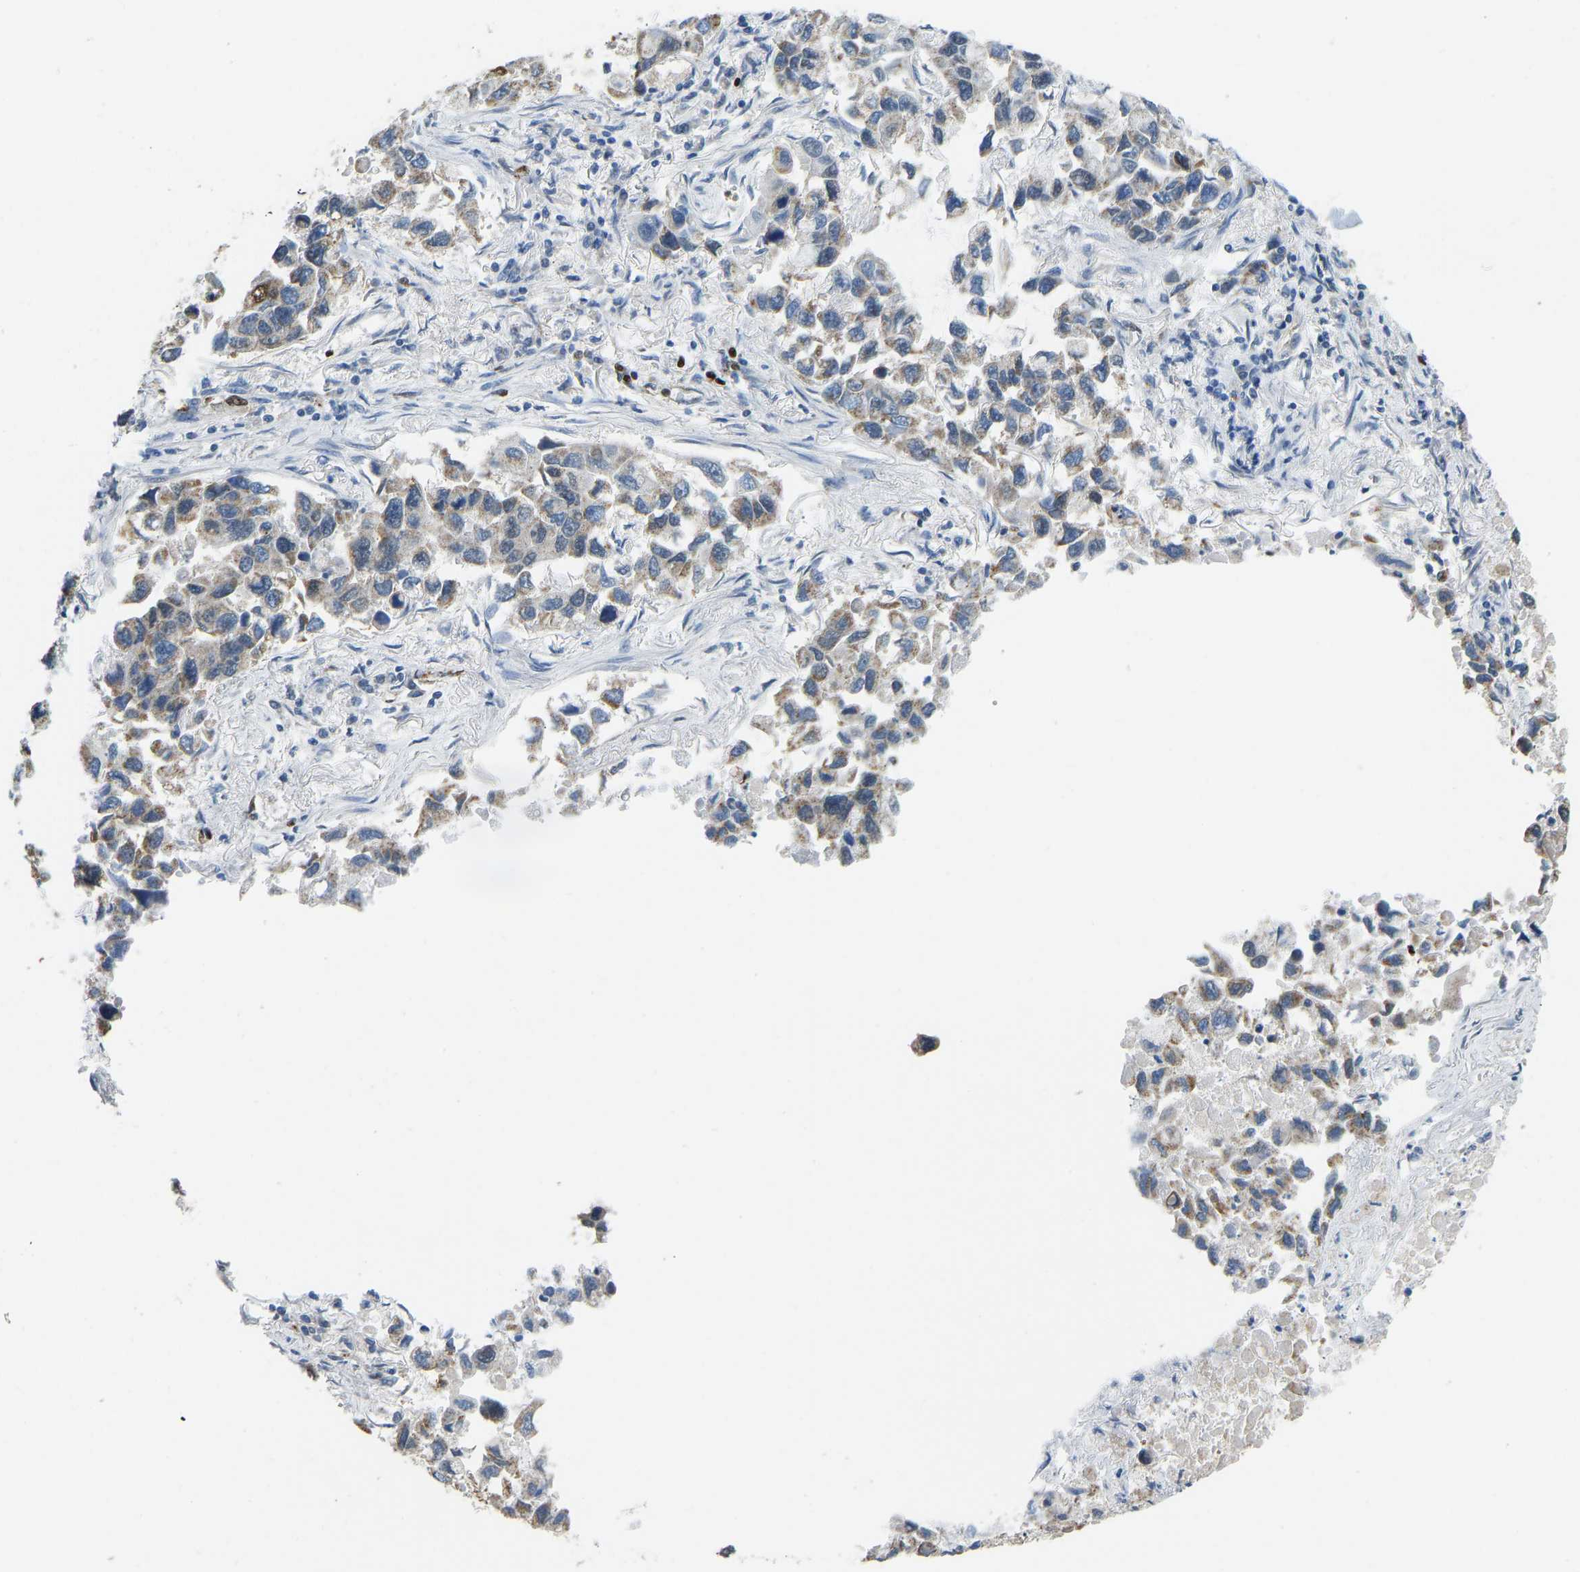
{"staining": {"intensity": "moderate", "quantity": "<25%", "location": "cytoplasmic/membranous"}, "tissue": "lung cancer", "cell_type": "Tumor cells", "image_type": "cancer", "snomed": [{"axis": "morphology", "description": "Adenocarcinoma, NOS"}, {"axis": "topography", "description": "Lung"}], "caption": "Adenocarcinoma (lung) stained for a protein (brown) exhibits moderate cytoplasmic/membranous positive staining in approximately <25% of tumor cells.", "gene": "ZSCAN20", "patient": {"sex": "male", "age": 64}}